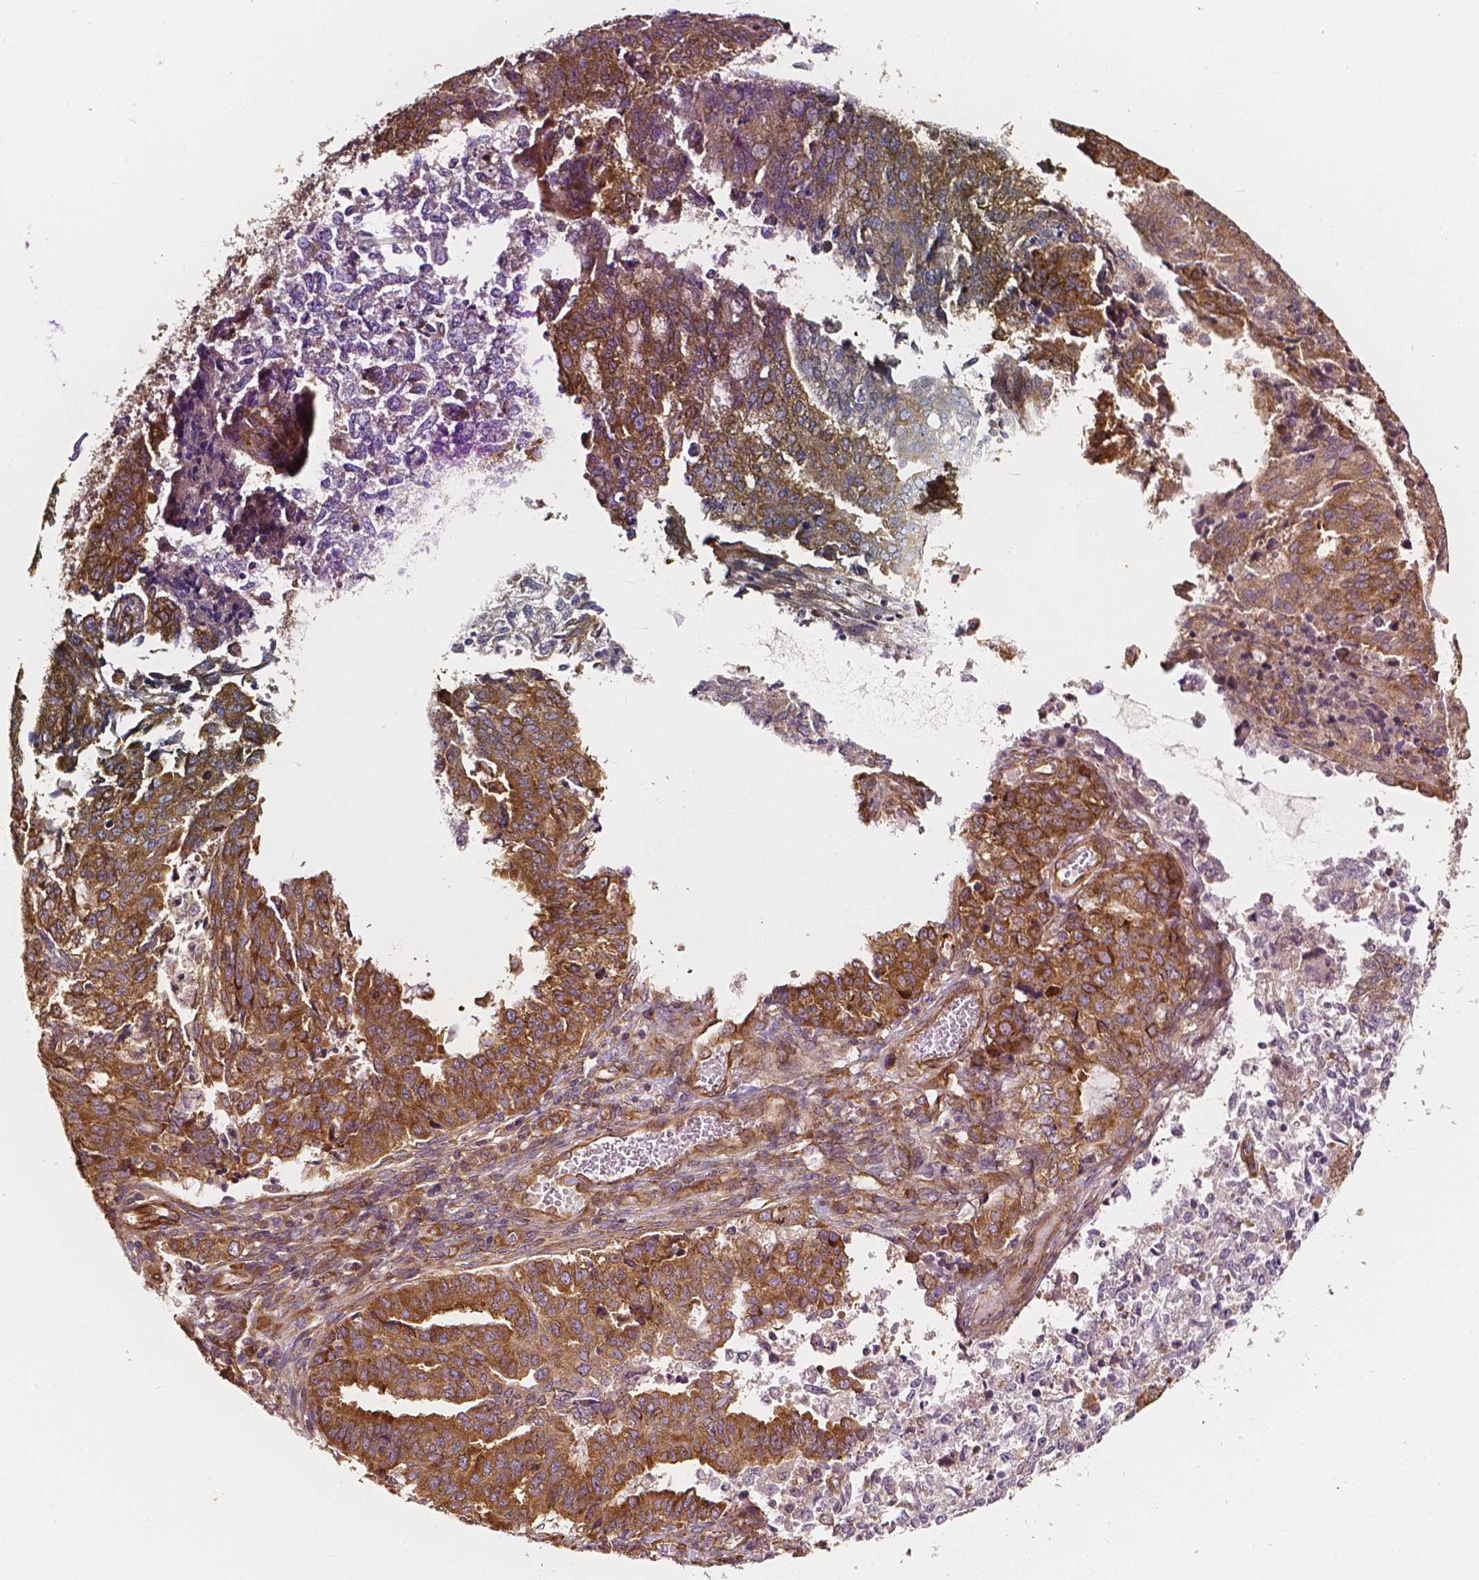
{"staining": {"intensity": "moderate", "quantity": "25%-75%", "location": "cytoplasmic/membranous"}, "tissue": "endometrial cancer", "cell_type": "Tumor cells", "image_type": "cancer", "snomed": [{"axis": "morphology", "description": "Adenocarcinoma, NOS"}, {"axis": "topography", "description": "Endometrium"}], "caption": "This histopathology image displays adenocarcinoma (endometrial) stained with immunohistochemistry to label a protein in brown. The cytoplasmic/membranous of tumor cells show moderate positivity for the protein. Nuclei are counter-stained blue.", "gene": "G3BP1", "patient": {"sex": "female", "age": 50}}